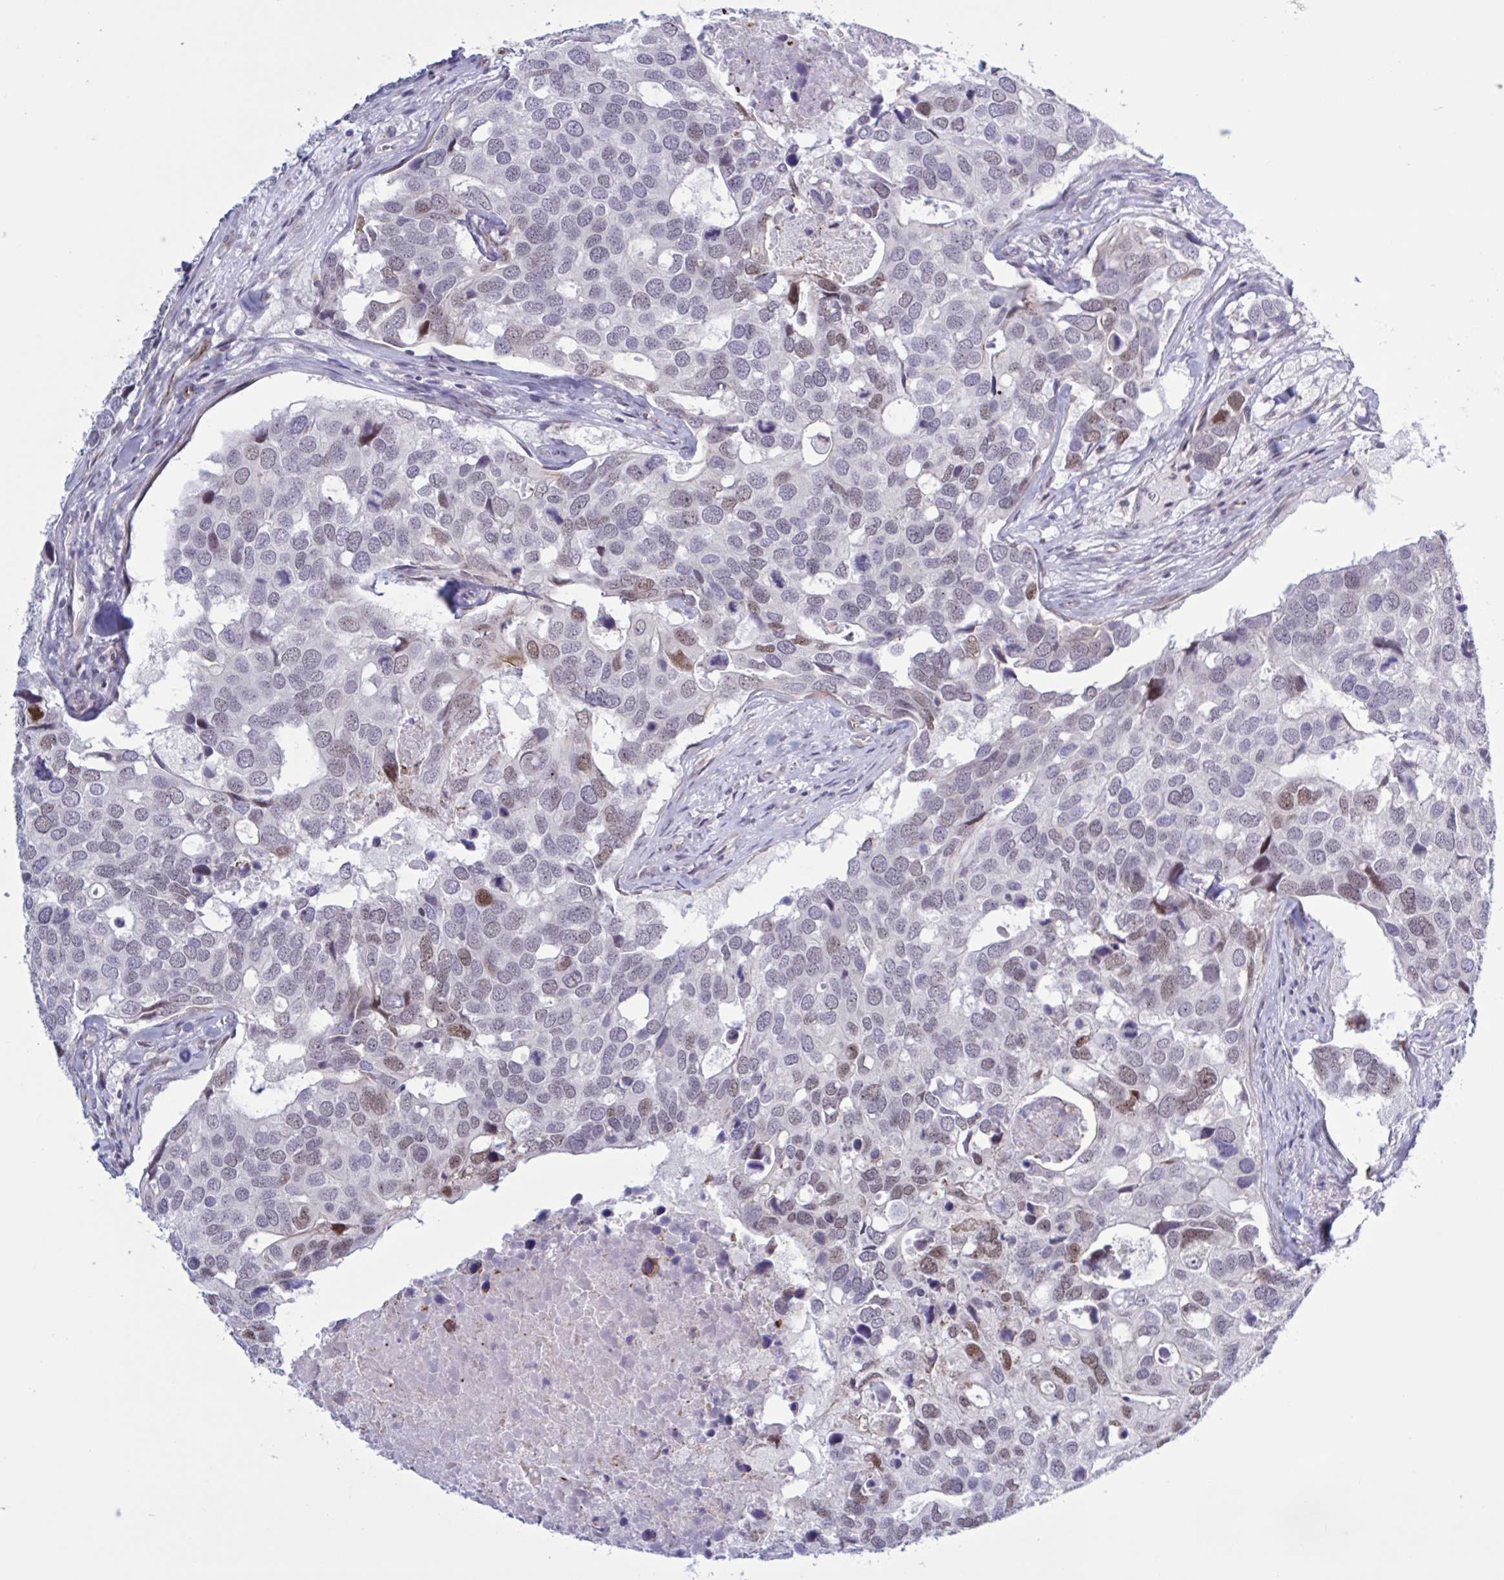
{"staining": {"intensity": "moderate", "quantity": "<25%", "location": "nuclear"}, "tissue": "breast cancer", "cell_type": "Tumor cells", "image_type": "cancer", "snomed": [{"axis": "morphology", "description": "Duct carcinoma"}, {"axis": "topography", "description": "Breast"}], "caption": "Protein analysis of invasive ductal carcinoma (breast) tissue displays moderate nuclear positivity in about <25% of tumor cells.", "gene": "PRMT6", "patient": {"sex": "female", "age": 83}}